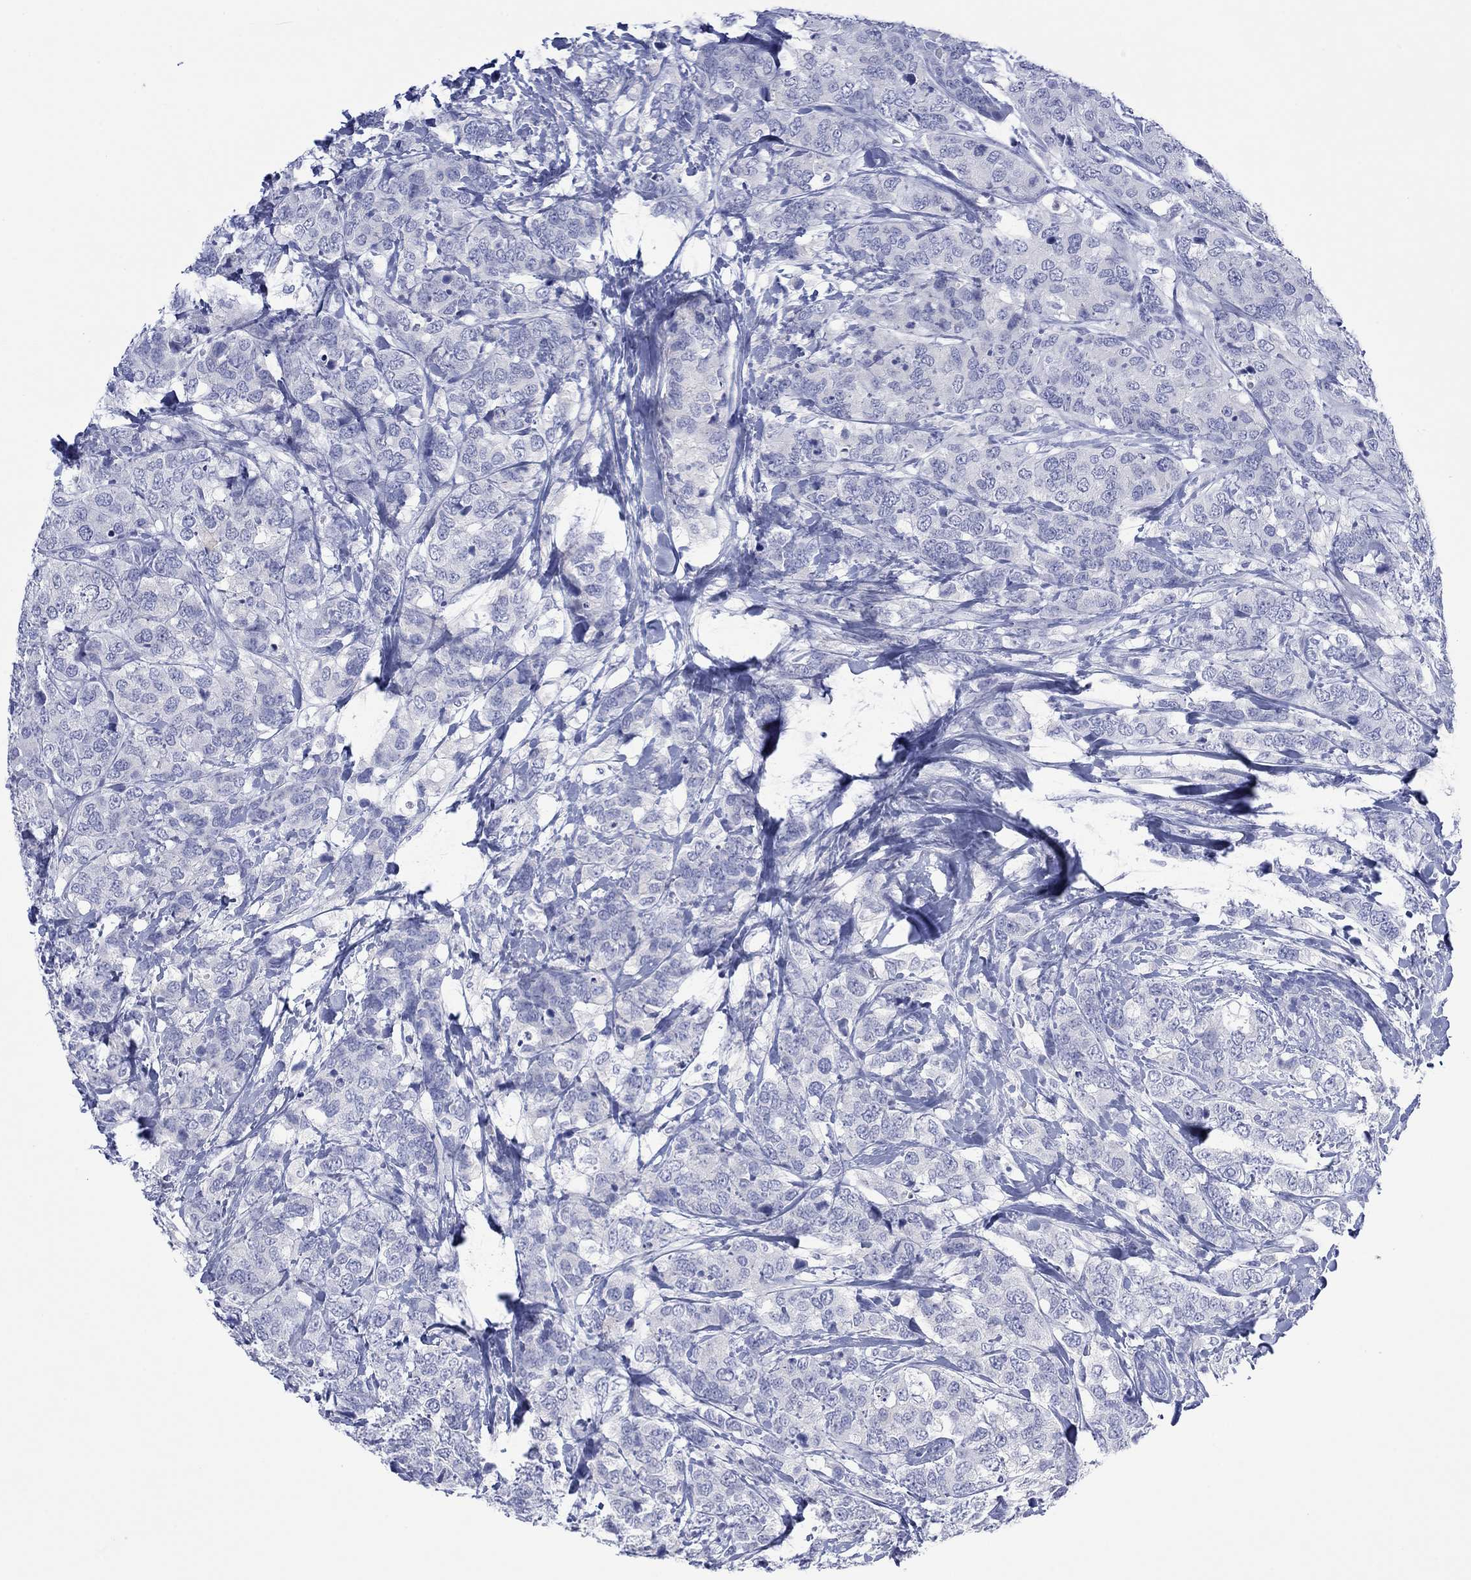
{"staining": {"intensity": "negative", "quantity": "none", "location": "none"}, "tissue": "breast cancer", "cell_type": "Tumor cells", "image_type": "cancer", "snomed": [{"axis": "morphology", "description": "Lobular carcinoma"}, {"axis": "topography", "description": "Breast"}], "caption": "The histopathology image demonstrates no significant staining in tumor cells of breast cancer (lobular carcinoma).", "gene": "MLANA", "patient": {"sex": "female", "age": 59}}